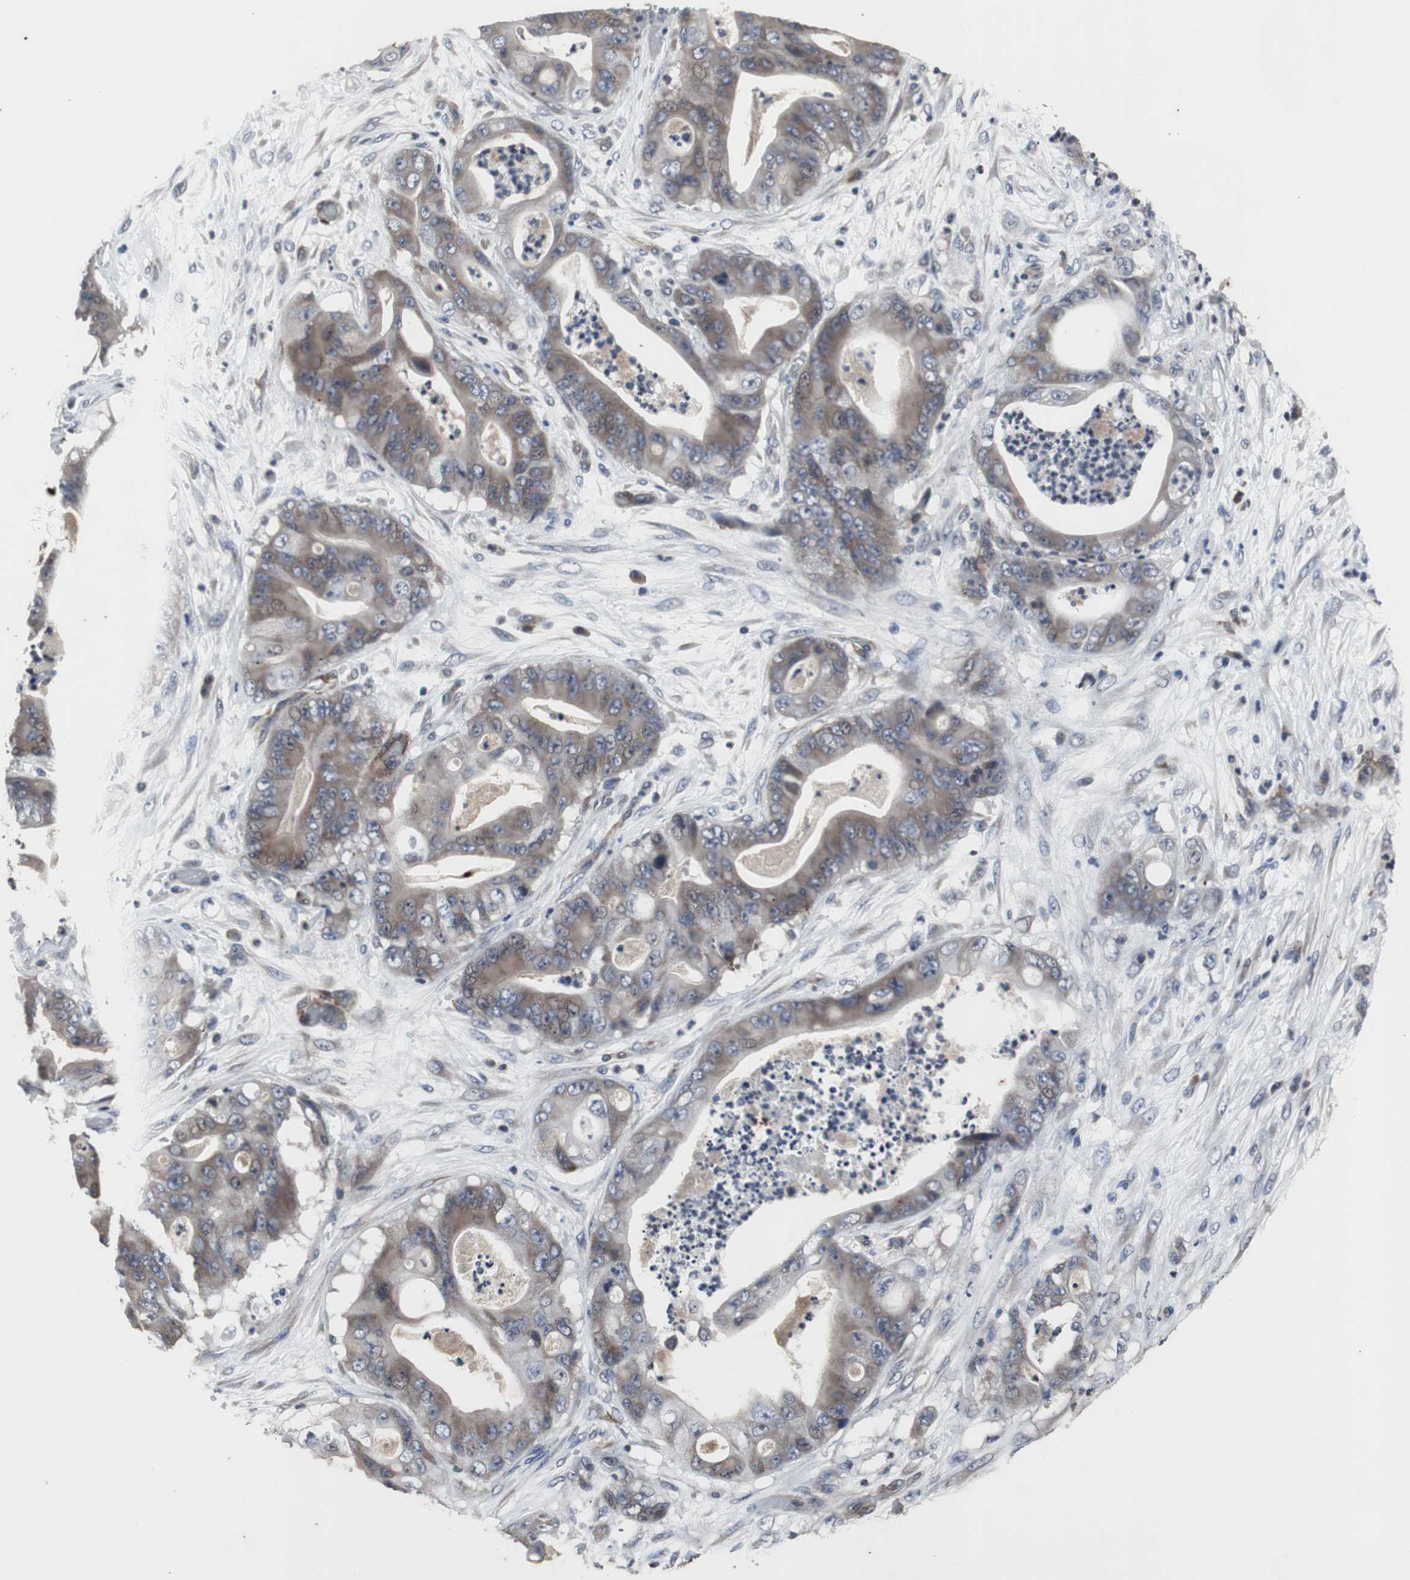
{"staining": {"intensity": "weak", "quantity": ">75%", "location": "cytoplasmic/membranous"}, "tissue": "stomach cancer", "cell_type": "Tumor cells", "image_type": "cancer", "snomed": [{"axis": "morphology", "description": "Adenocarcinoma, NOS"}, {"axis": "topography", "description": "Stomach"}], "caption": "Adenocarcinoma (stomach) was stained to show a protein in brown. There is low levels of weak cytoplasmic/membranous positivity in about >75% of tumor cells. The staining is performed using DAB brown chromogen to label protein expression. The nuclei are counter-stained blue using hematoxylin.", "gene": "CRADD", "patient": {"sex": "female", "age": 73}}